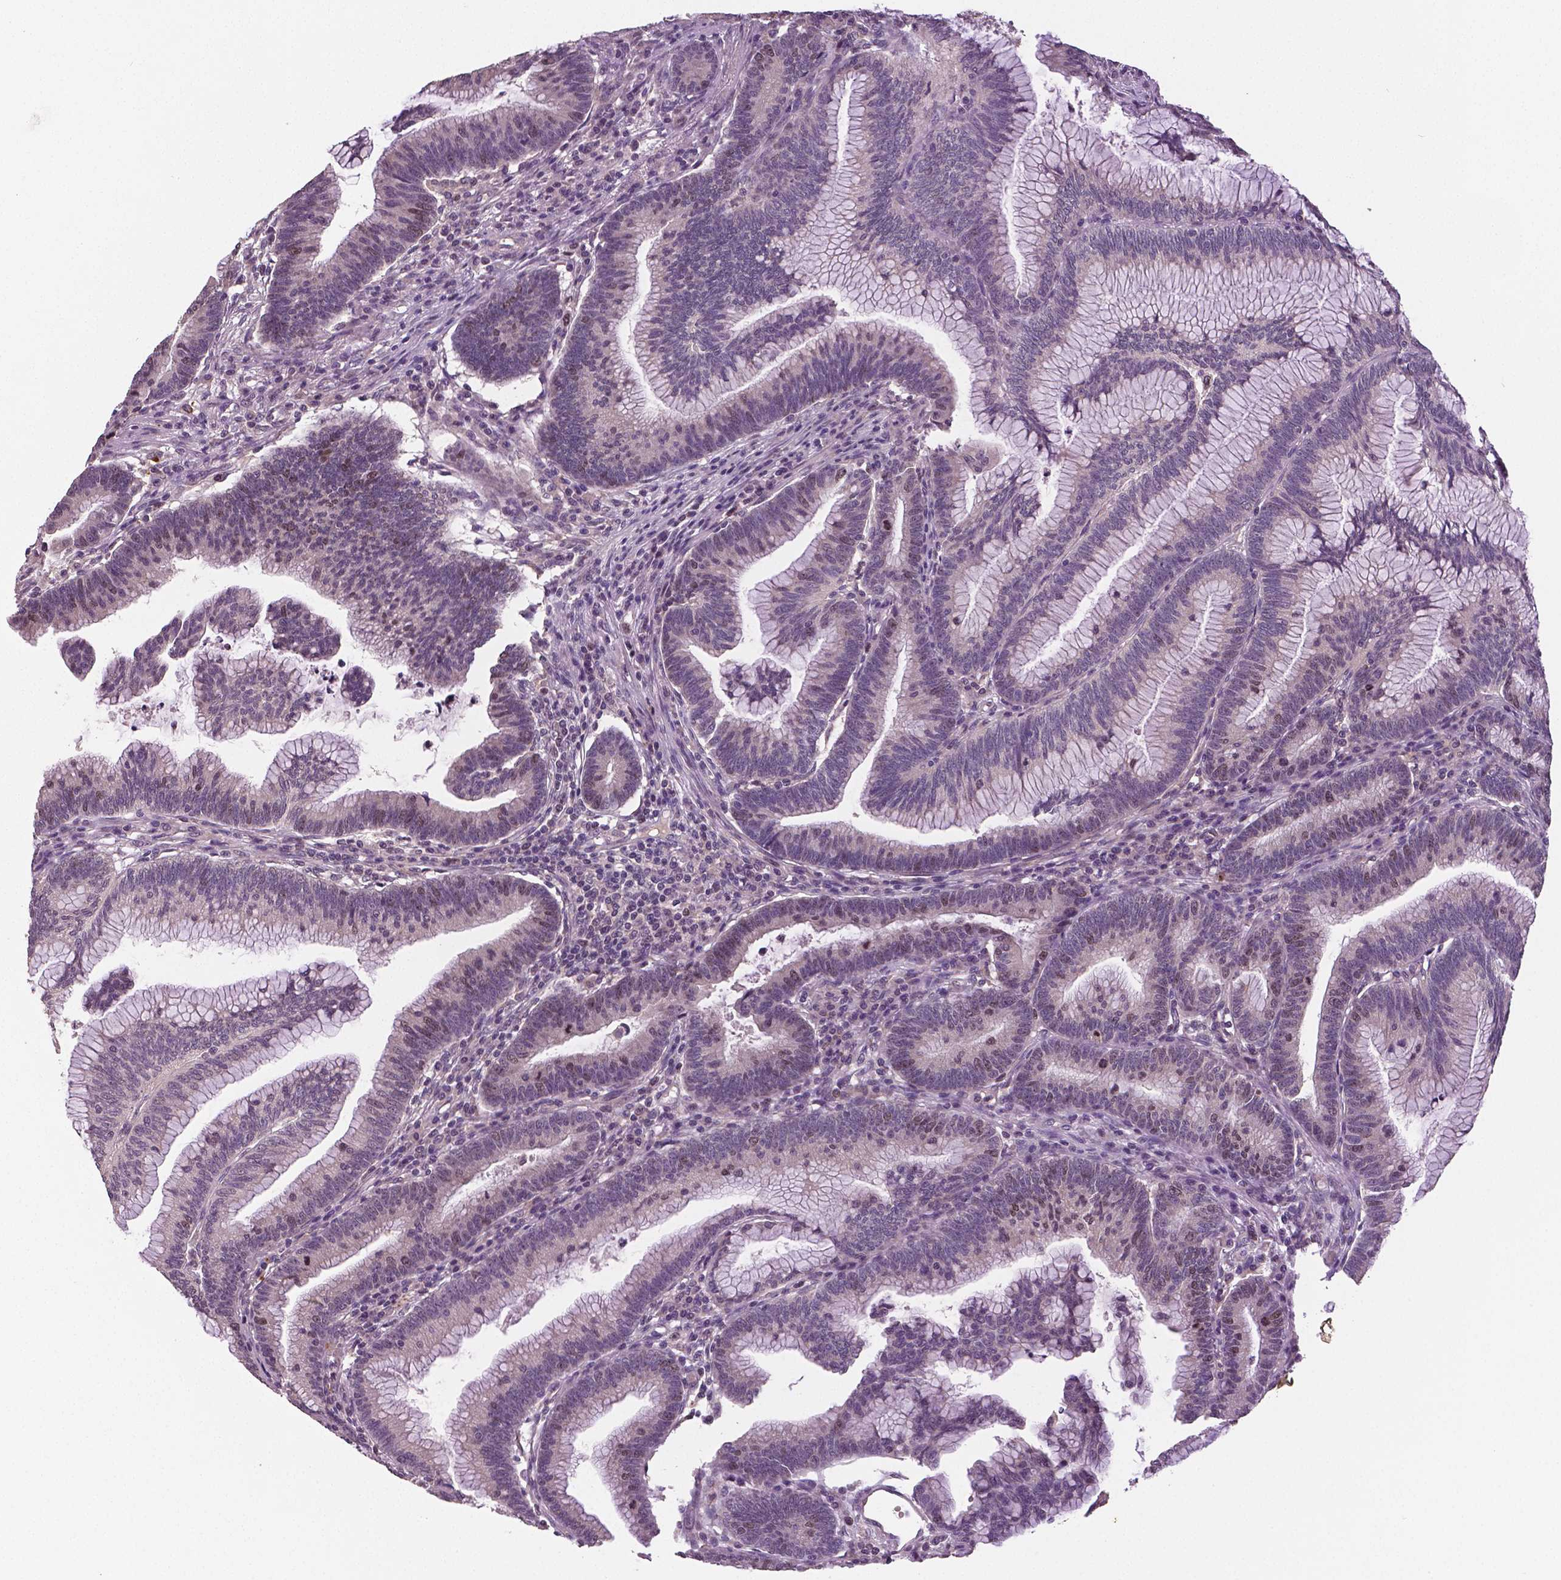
{"staining": {"intensity": "moderate", "quantity": "25%-75%", "location": "nuclear"}, "tissue": "colorectal cancer", "cell_type": "Tumor cells", "image_type": "cancer", "snomed": [{"axis": "morphology", "description": "Adenocarcinoma, NOS"}, {"axis": "topography", "description": "Colon"}], "caption": "Human colorectal cancer (adenocarcinoma) stained for a protein (brown) displays moderate nuclear positive staining in approximately 25%-75% of tumor cells.", "gene": "MKI67", "patient": {"sex": "female", "age": 78}}